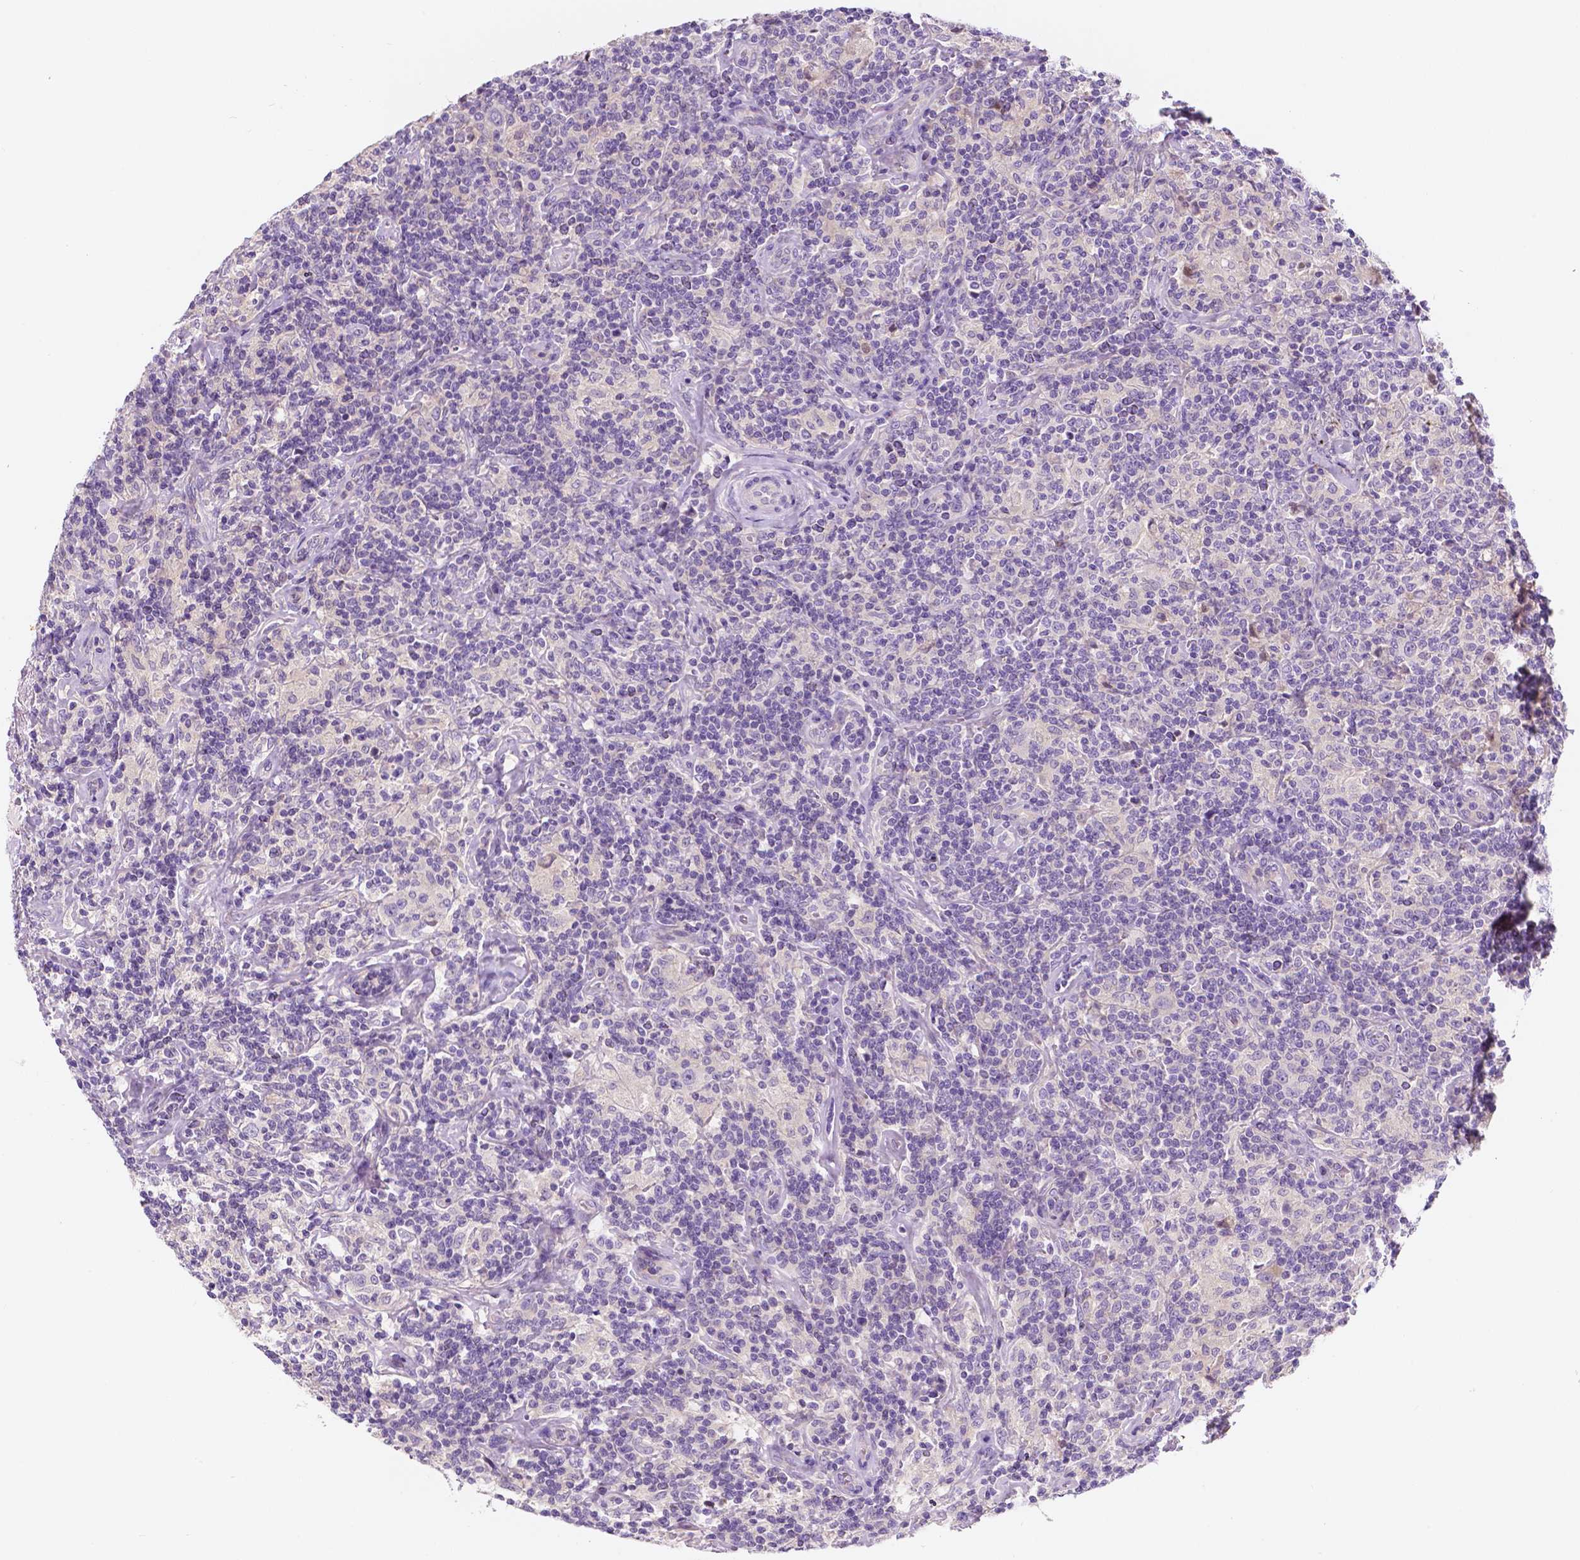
{"staining": {"intensity": "negative", "quantity": "none", "location": "none"}, "tissue": "lymphoma", "cell_type": "Tumor cells", "image_type": "cancer", "snomed": [{"axis": "morphology", "description": "Hodgkin's disease, NOS"}, {"axis": "topography", "description": "Lymph node"}], "caption": "This is an immunohistochemistry (IHC) image of human lymphoma. There is no expression in tumor cells.", "gene": "SIRT2", "patient": {"sex": "male", "age": 70}}